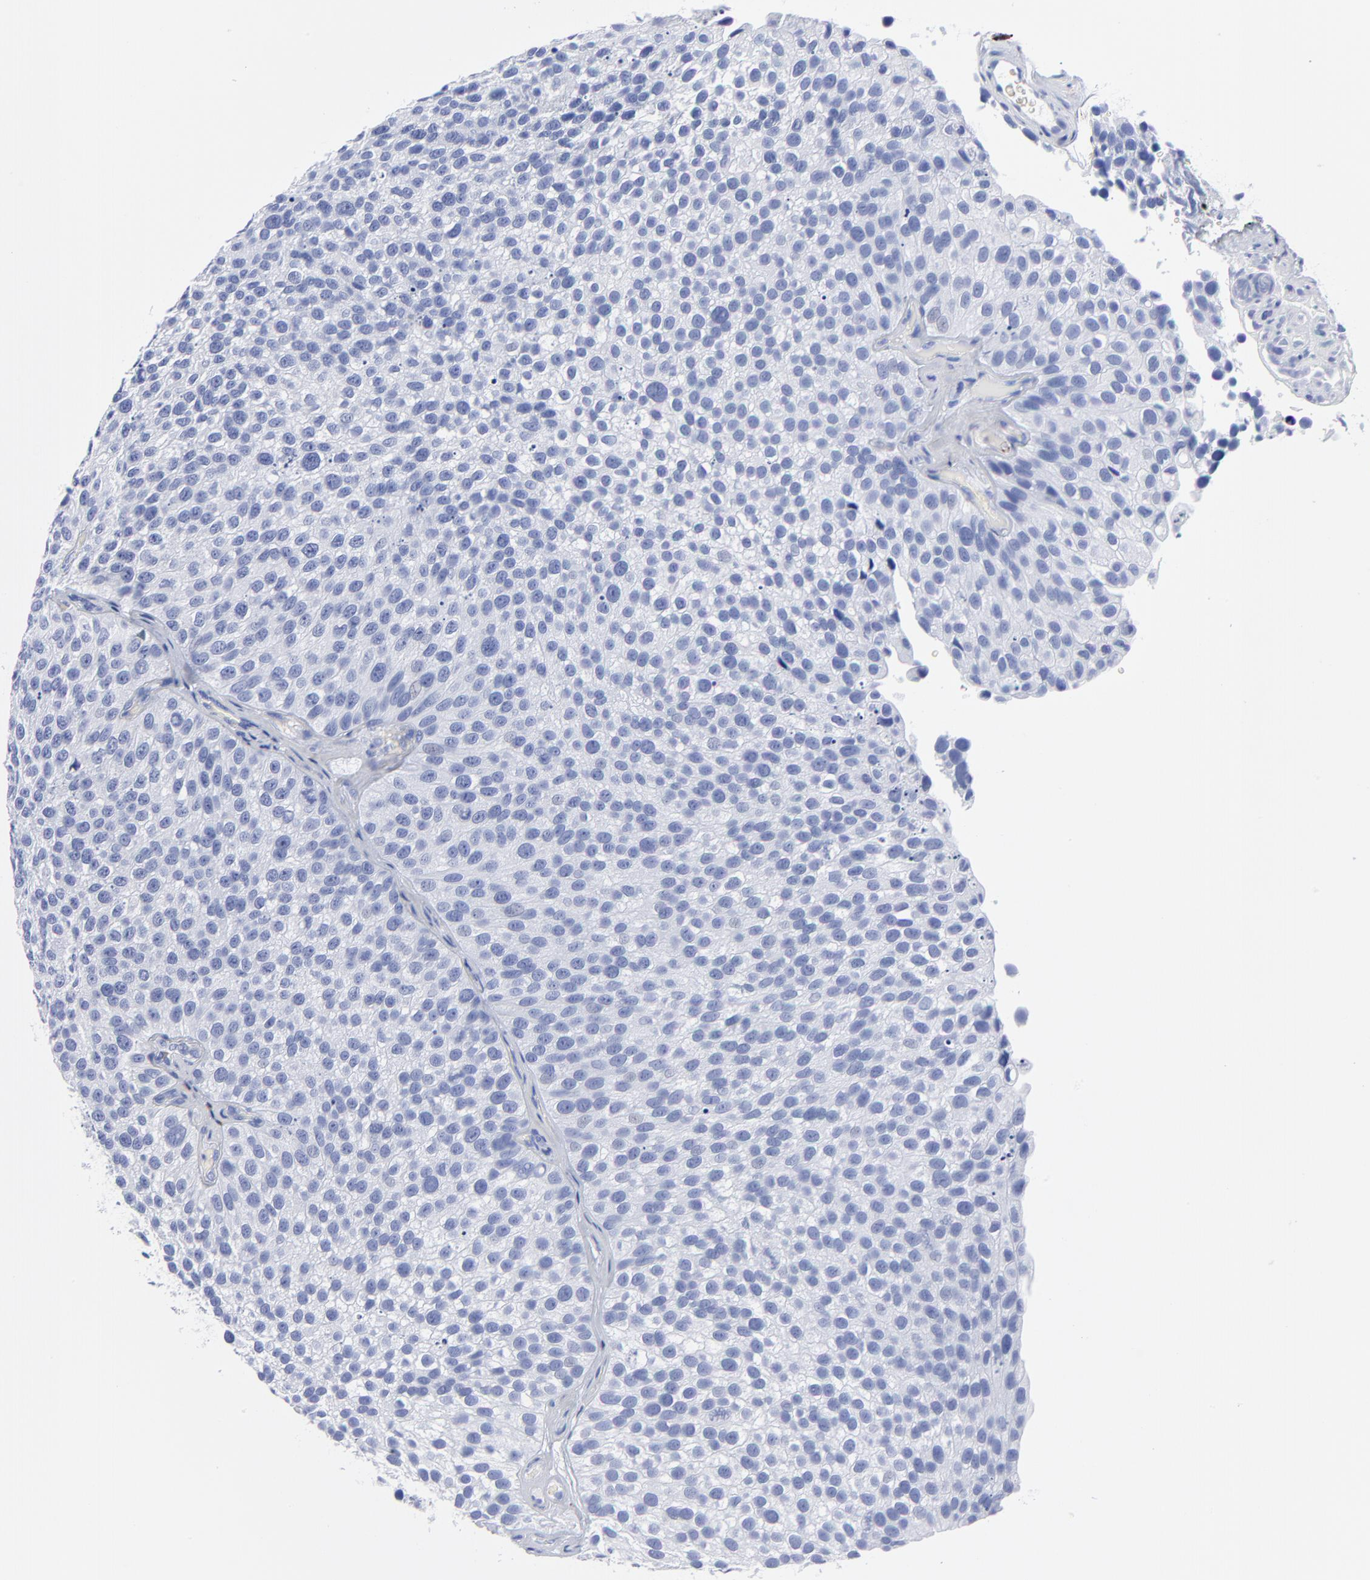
{"staining": {"intensity": "negative", "quantity": "none", "location": "none"}, "tissue": "urothelial cancer", "cell_type": "Tumor cells", "image_type": "cancer", "snomed": [{"axis": "morphology", "description": "Urothelial carcinoma, High grade"}, {"axis": "topography", "description": "Urinary bladder"}], "caption": "The micrograph demonstrates no staining of tumor cells in urothelial cancer. (DAB (3,3'-diaminobenzidine) immunohistochemistry (IHC) visualized using brightfield microscopy, high magnification).", "gene": "CPVL", "patient": {"sex": "male", "age": 72}}